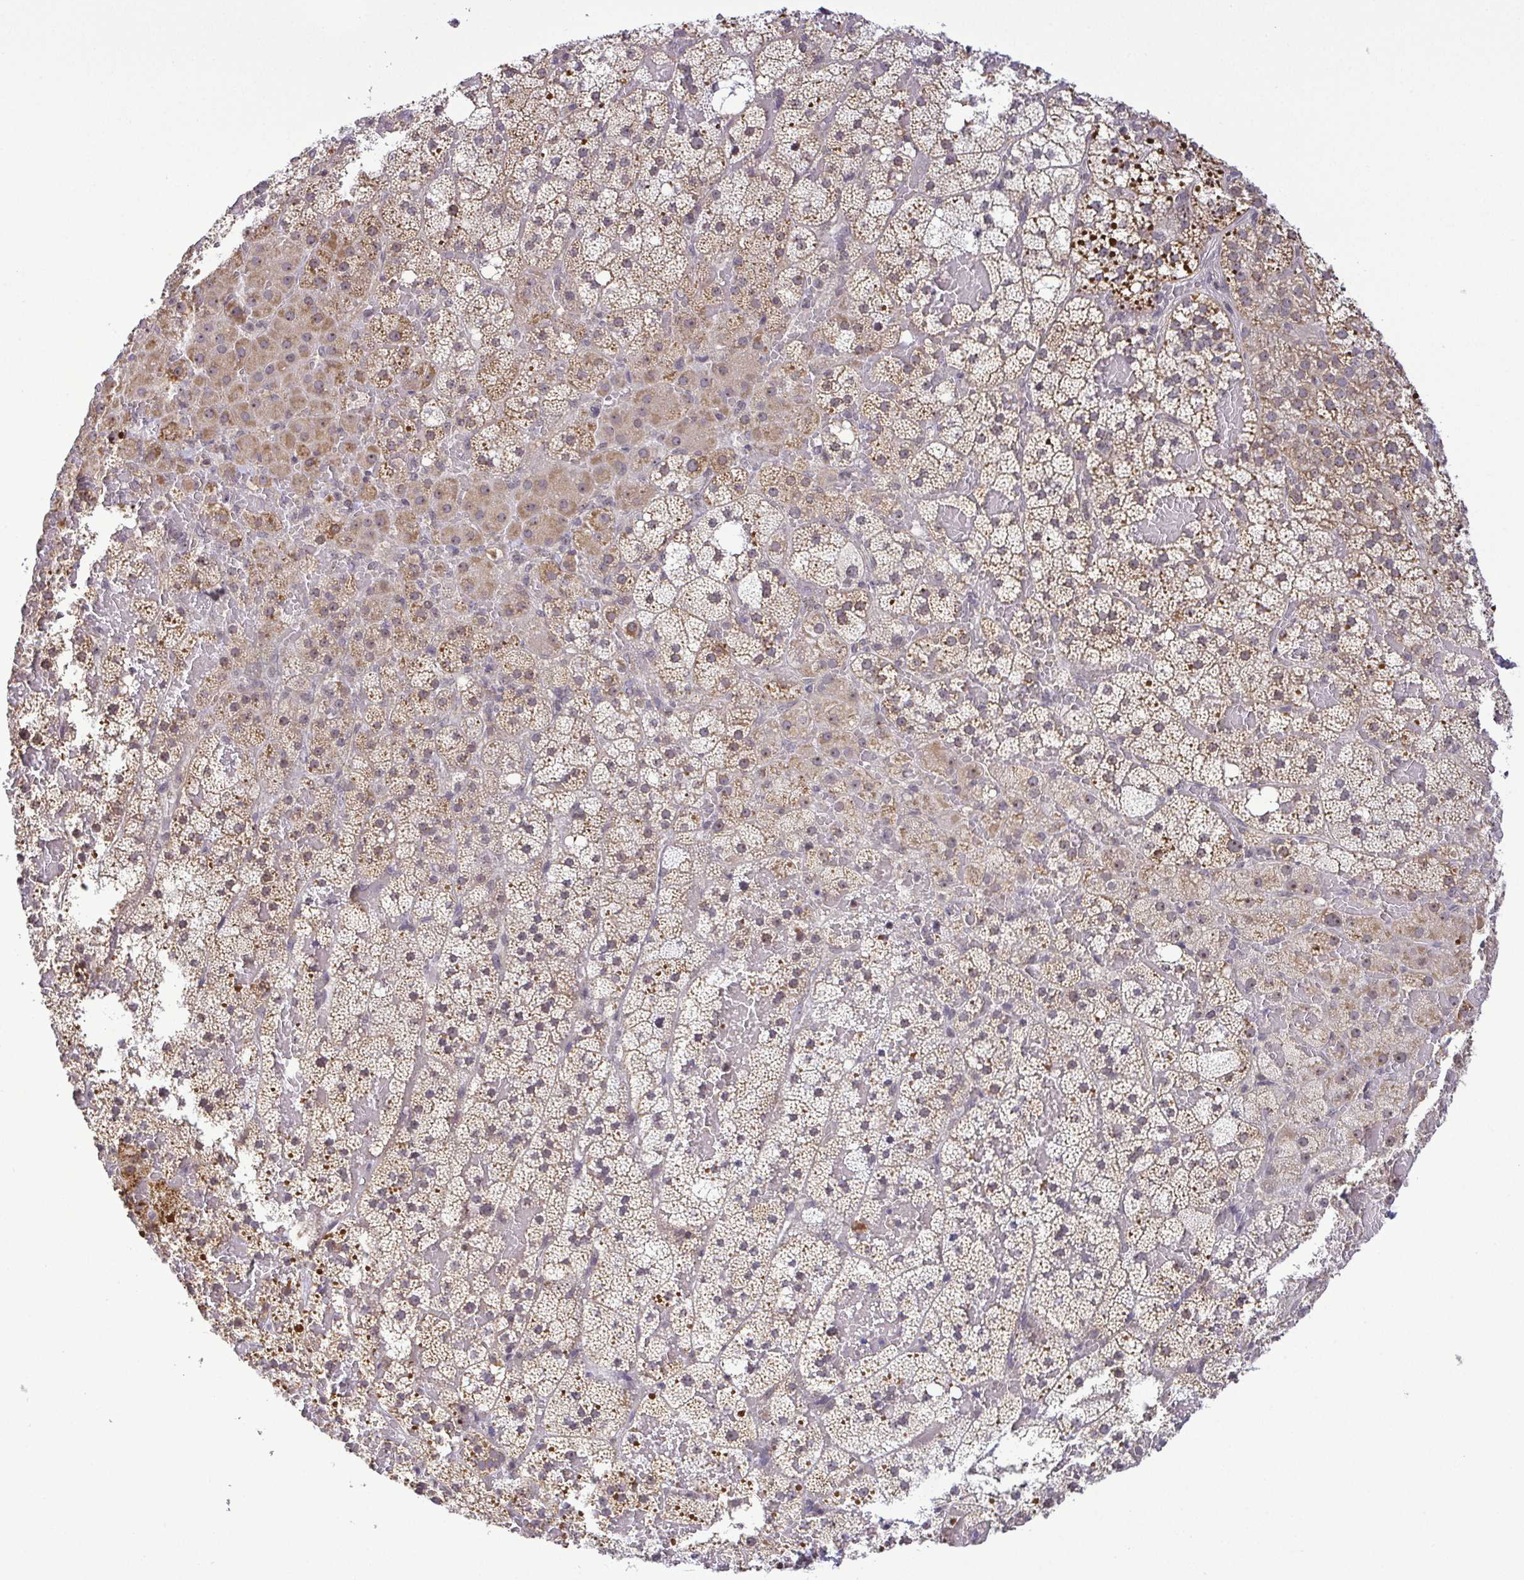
{"staining": {"intensity": "moderate", "quantity": "25%-75%", "location": "cytoplasmic/membranous"}, "tissue": "adrenal gland", "cell_type": "Glandular cells", "image_type": "normal", "snomed": [{"axis": "morphology", "description": "Normal tissue, NOS"}, {"axis": "topography", "description": "Adrenal gland"}], "caption": "Adrenal gland stained with immunohistochemistry demonstrates moderate cytoplasmic/membranous expression in about 25%-75% of glandular cells. The protein of interest is stained brown, and the nuclei are stained in blue (DAB IHC with brightfield microscopy, high magnification).", "gene": "RSL24D1", "patient": {"sex": "male", "age": 53}}